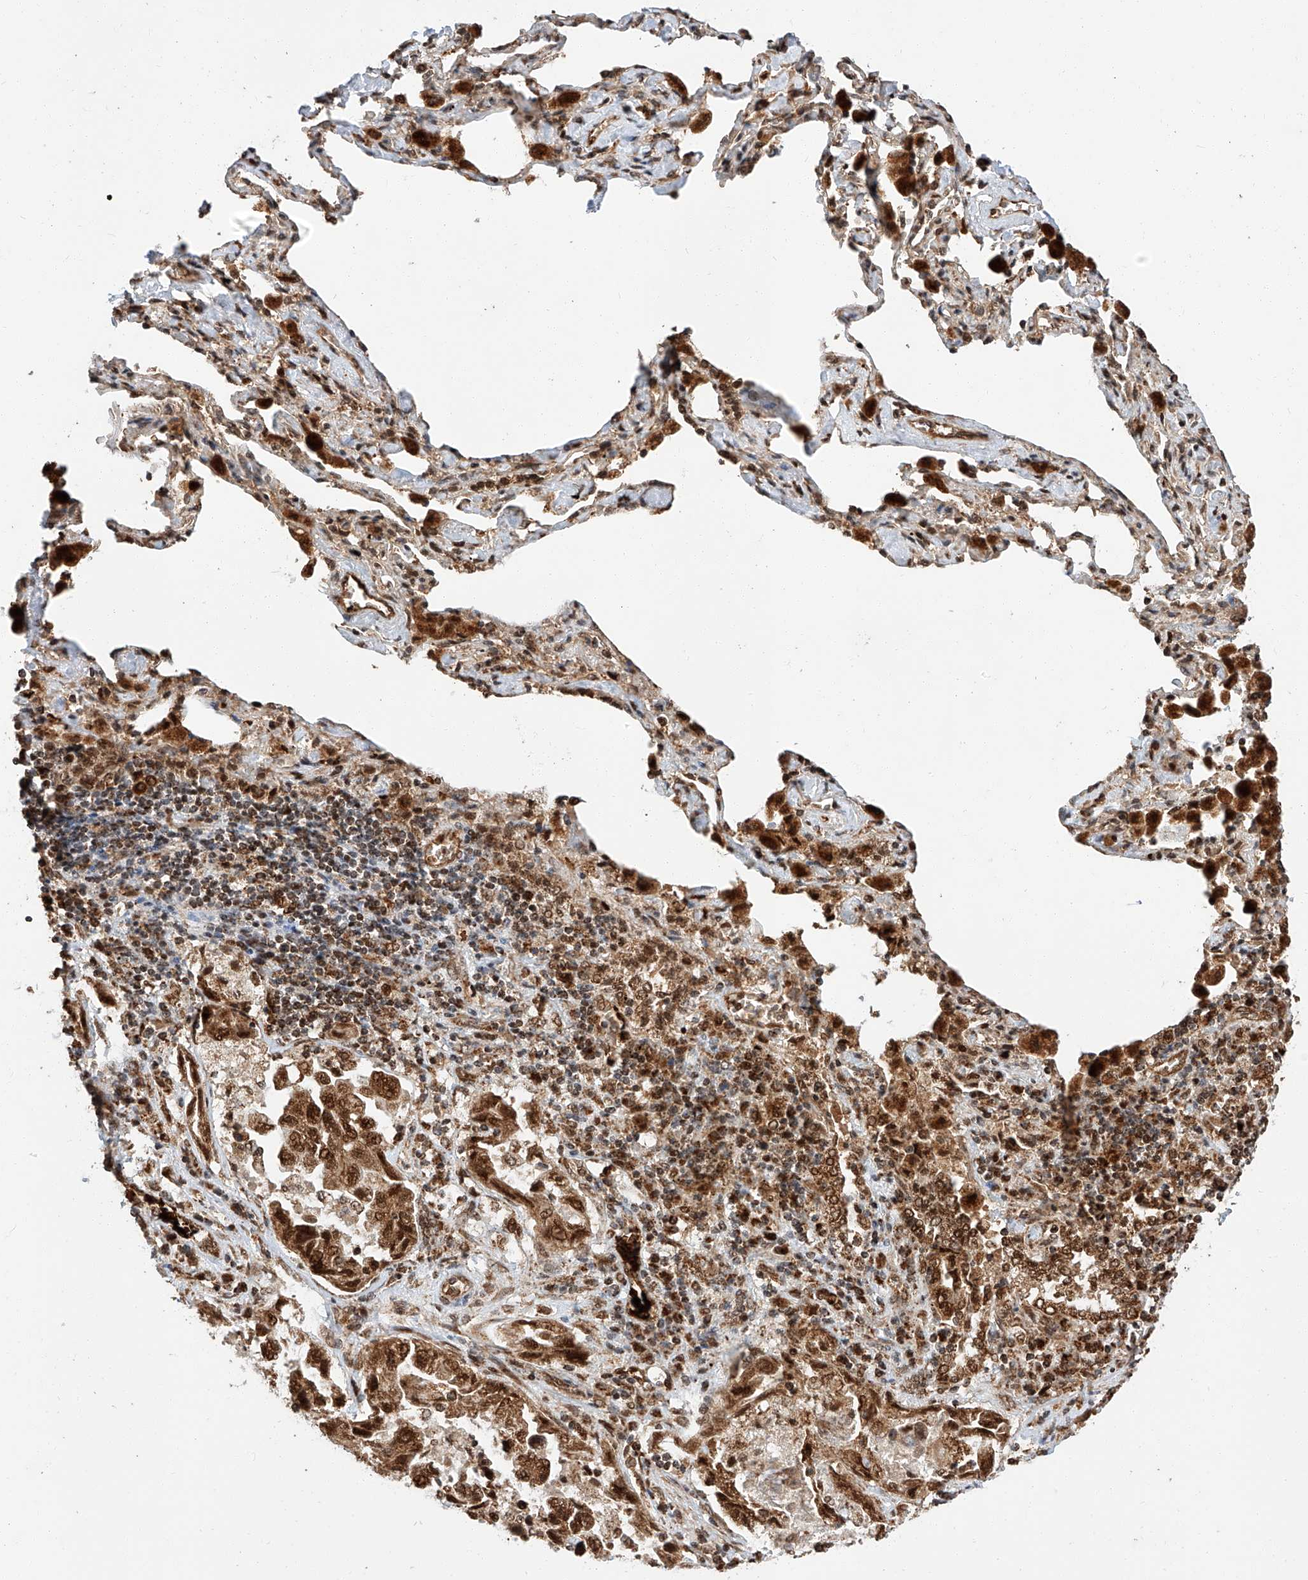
{"staining": {"intensity": "moderate", "quantity": ">75%", "location": "cytoplasmic/membranous,nuclear"}, "tissue": "lung cancer", "cell_type": "Tumor cells", "image_type": "cancer", "snomed": [{"axis": "morphology", "description": "Adenocarcinoma, NOS"}, {"axis": "topography", "description": "Lung"}], "caption": "A micrograph of adenocarcinoma (lung) stained for a protein exhibits moderate cytoplasmic/membranous and nuclear brown staining in tumor cells. (Stains: DAB in brown, nuclei in blue, Microscopy: brightfield microscopy at high magnification).", "gene": "THTPA", "patient": {"sex": "female", "age": 51}}